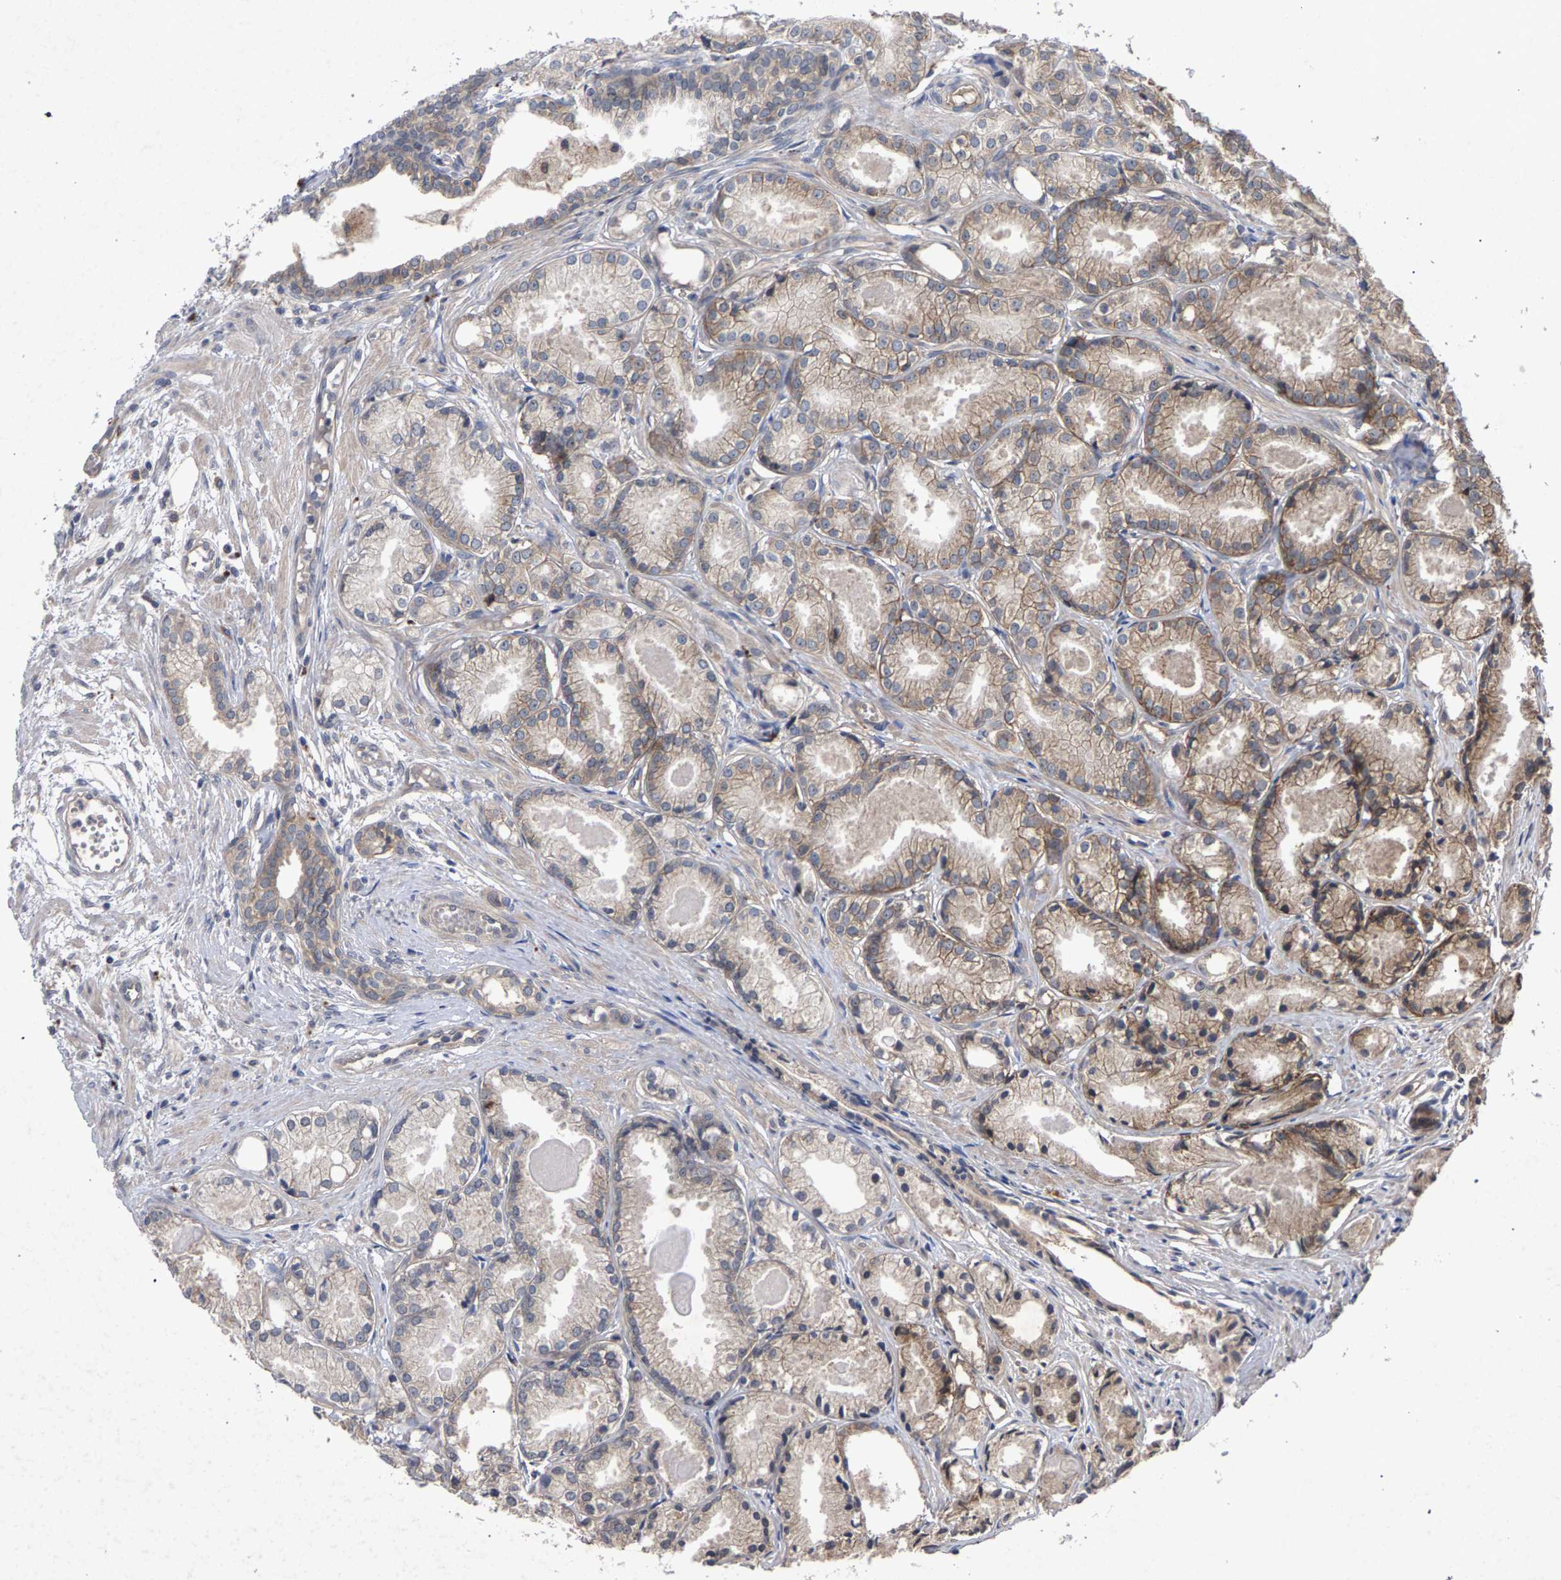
{"staining": {"intensity": "weak", "quantity": ">75%", "location": "cytoplasmic/membranous"}, "tissue": "prostate cancer", "cell_type": "Tumor cells", "image_type": "cancer", "snomed": [{"axis": "morphology", "description": "Adenocarcinoma, Low grade"}, {"axis": "topography", "description": "Prostate"}], "caption": "Immunohistochemical staining of human prostate low-grade adenocarcinoma shows low levels of weak cytoplasmic/membranous protein positivity in approximately >75% of tumor cells. (Stains: DAB in brown, nuclei in blue, Microscopy: brightfield microscopy at high magnification).", "gene": "SLC4A4", "patient": {"sex": "male", "age": 72}}